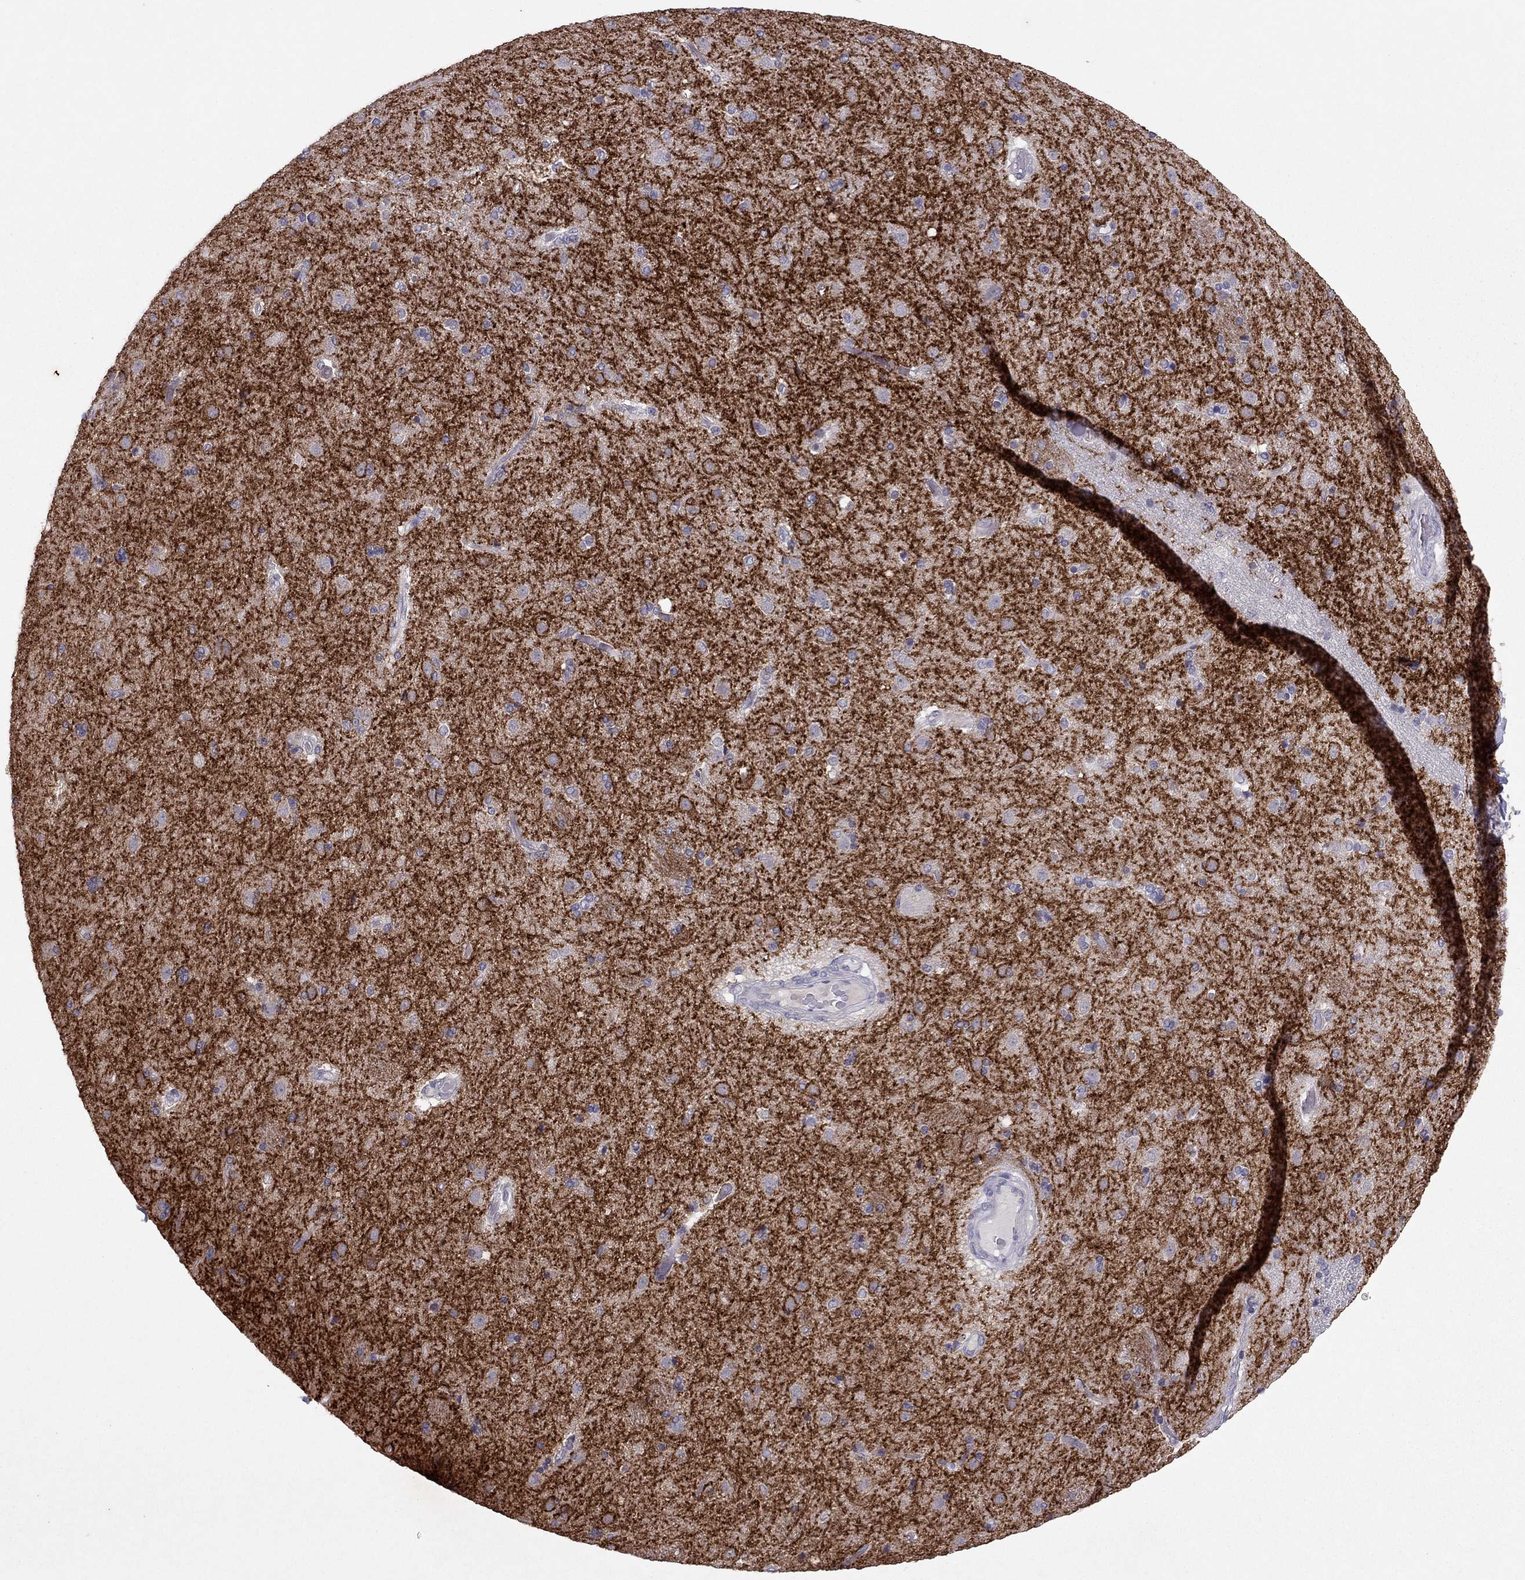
{"staining": {"intensity": "negative", "quantity": "none", "location": "none"}, "tissue": "caudate", "cell_type": "Glial cells", "image_type": "normal", "snomed": [{"axis": "morphology", "description": "Normal tissue, NOS"}, {"axis": "topography", "description": "Lateral ventricle wall"}], "caption": "High power microscopy histopathology image of an immunohistochemistry (IHC) photomicrograph of normal caudate, revealing no significant expression in glial cells. (Brightfield microscopy of DAB immunohistochemistry (IHC) at high magnification).", "gene": "ADORA2A", "patient": {"sex": "male", "age": 54}}